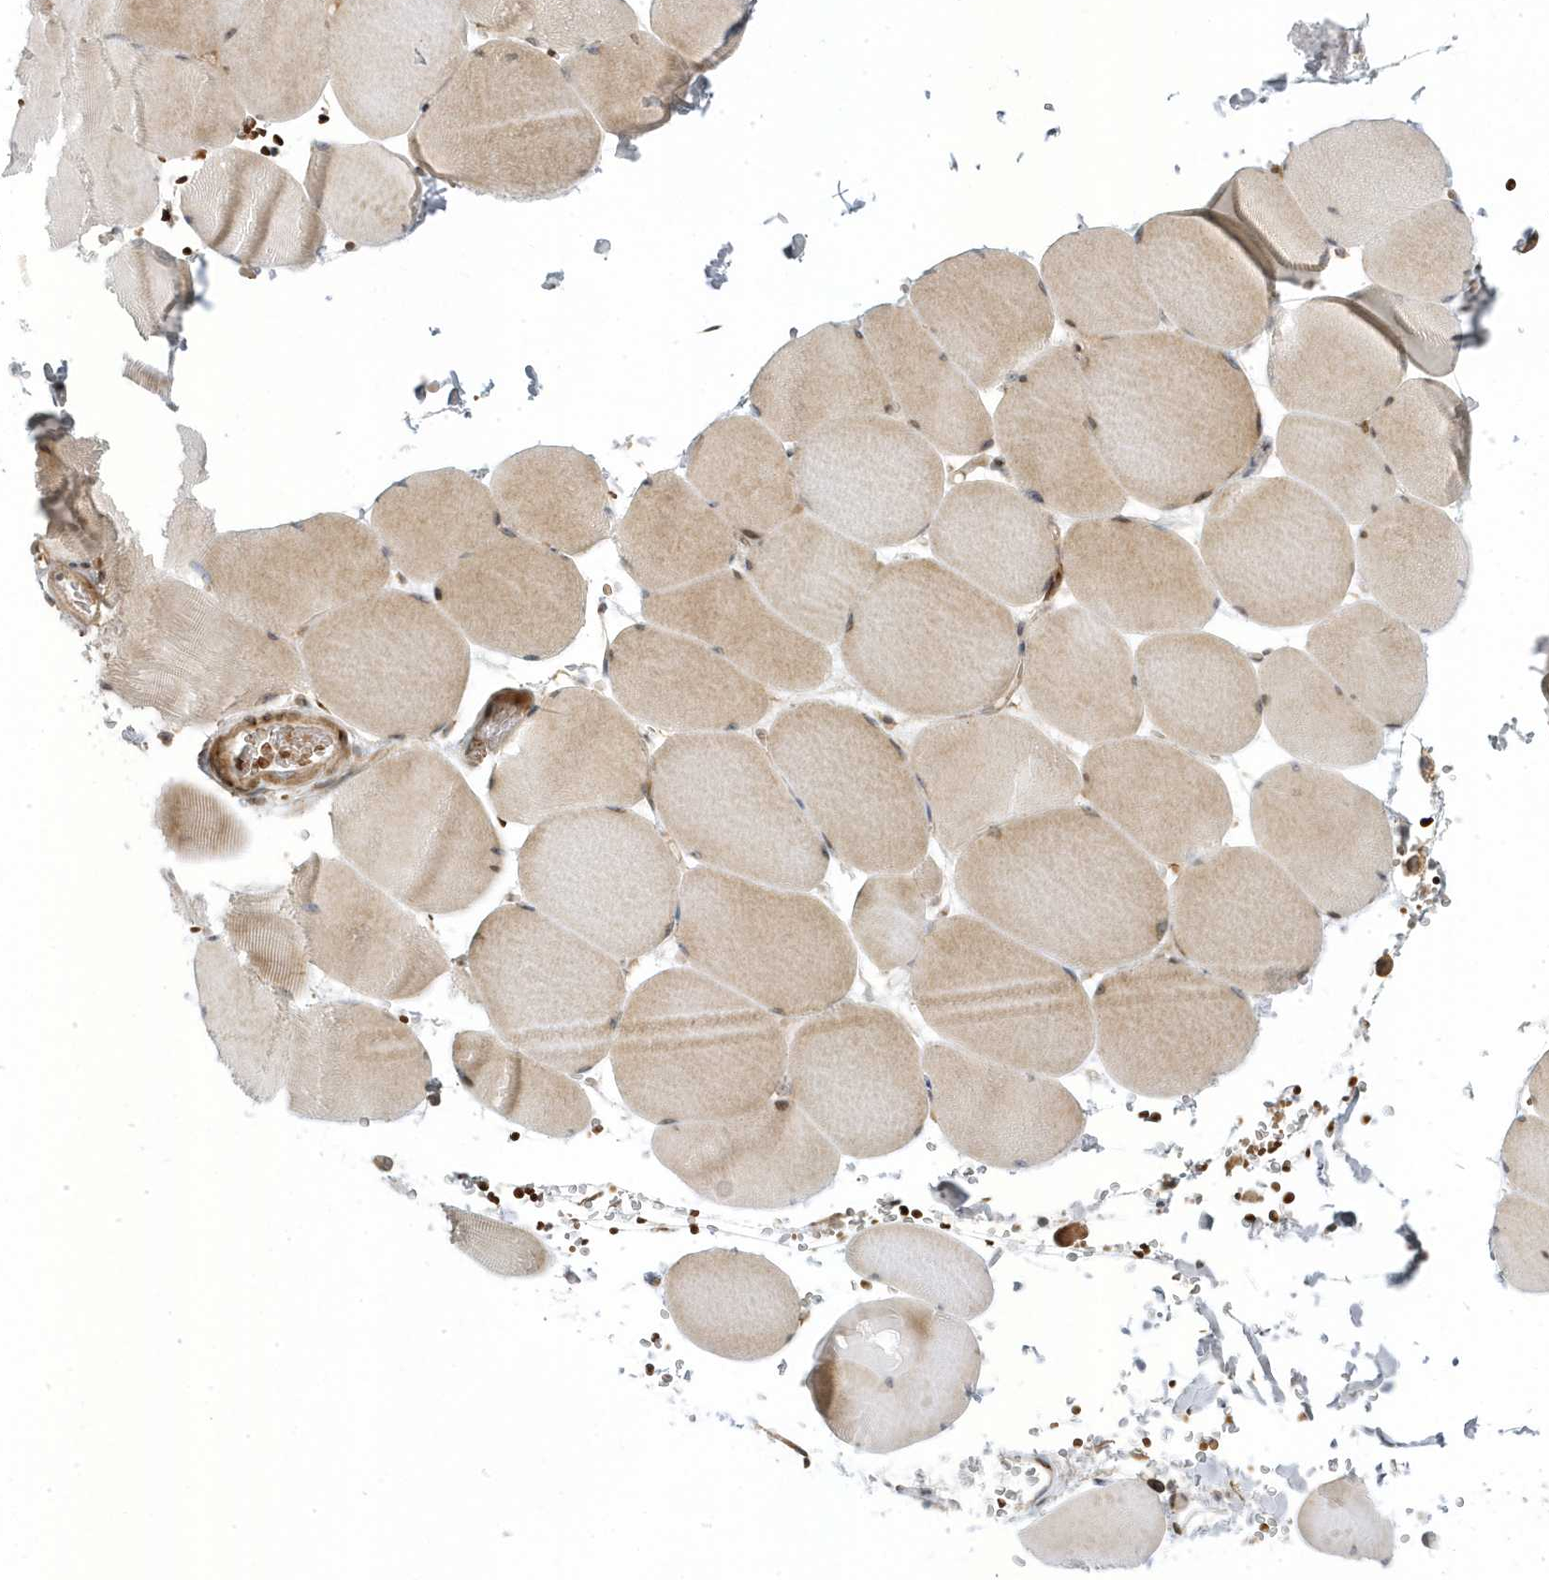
{"staining": {"intensity": "moderate", "quantity": "25%-75%", "location": "cytoplasmic/membranous,nuclear"}, "tissue": "skeletal muscle", "cell_type": "Myocytes", "image_type": "normal", "snomed": [{"axis": "morphology", "description": "Normal tissue, NOS"}, {"axis": "topography", "description": "Skeletal muscle"}, {"axis": "topography", "description": "Head-Neck"}], "caption": "Immunohistochemical staining of normal human skeletal muscle exhibits moderate cytoplasmic/membranous,nuclear protein positivity in approximately 25%-75% of myocytes.", "gene": "MAP7D3", "patient": {"sex": "male", "age": 66}}